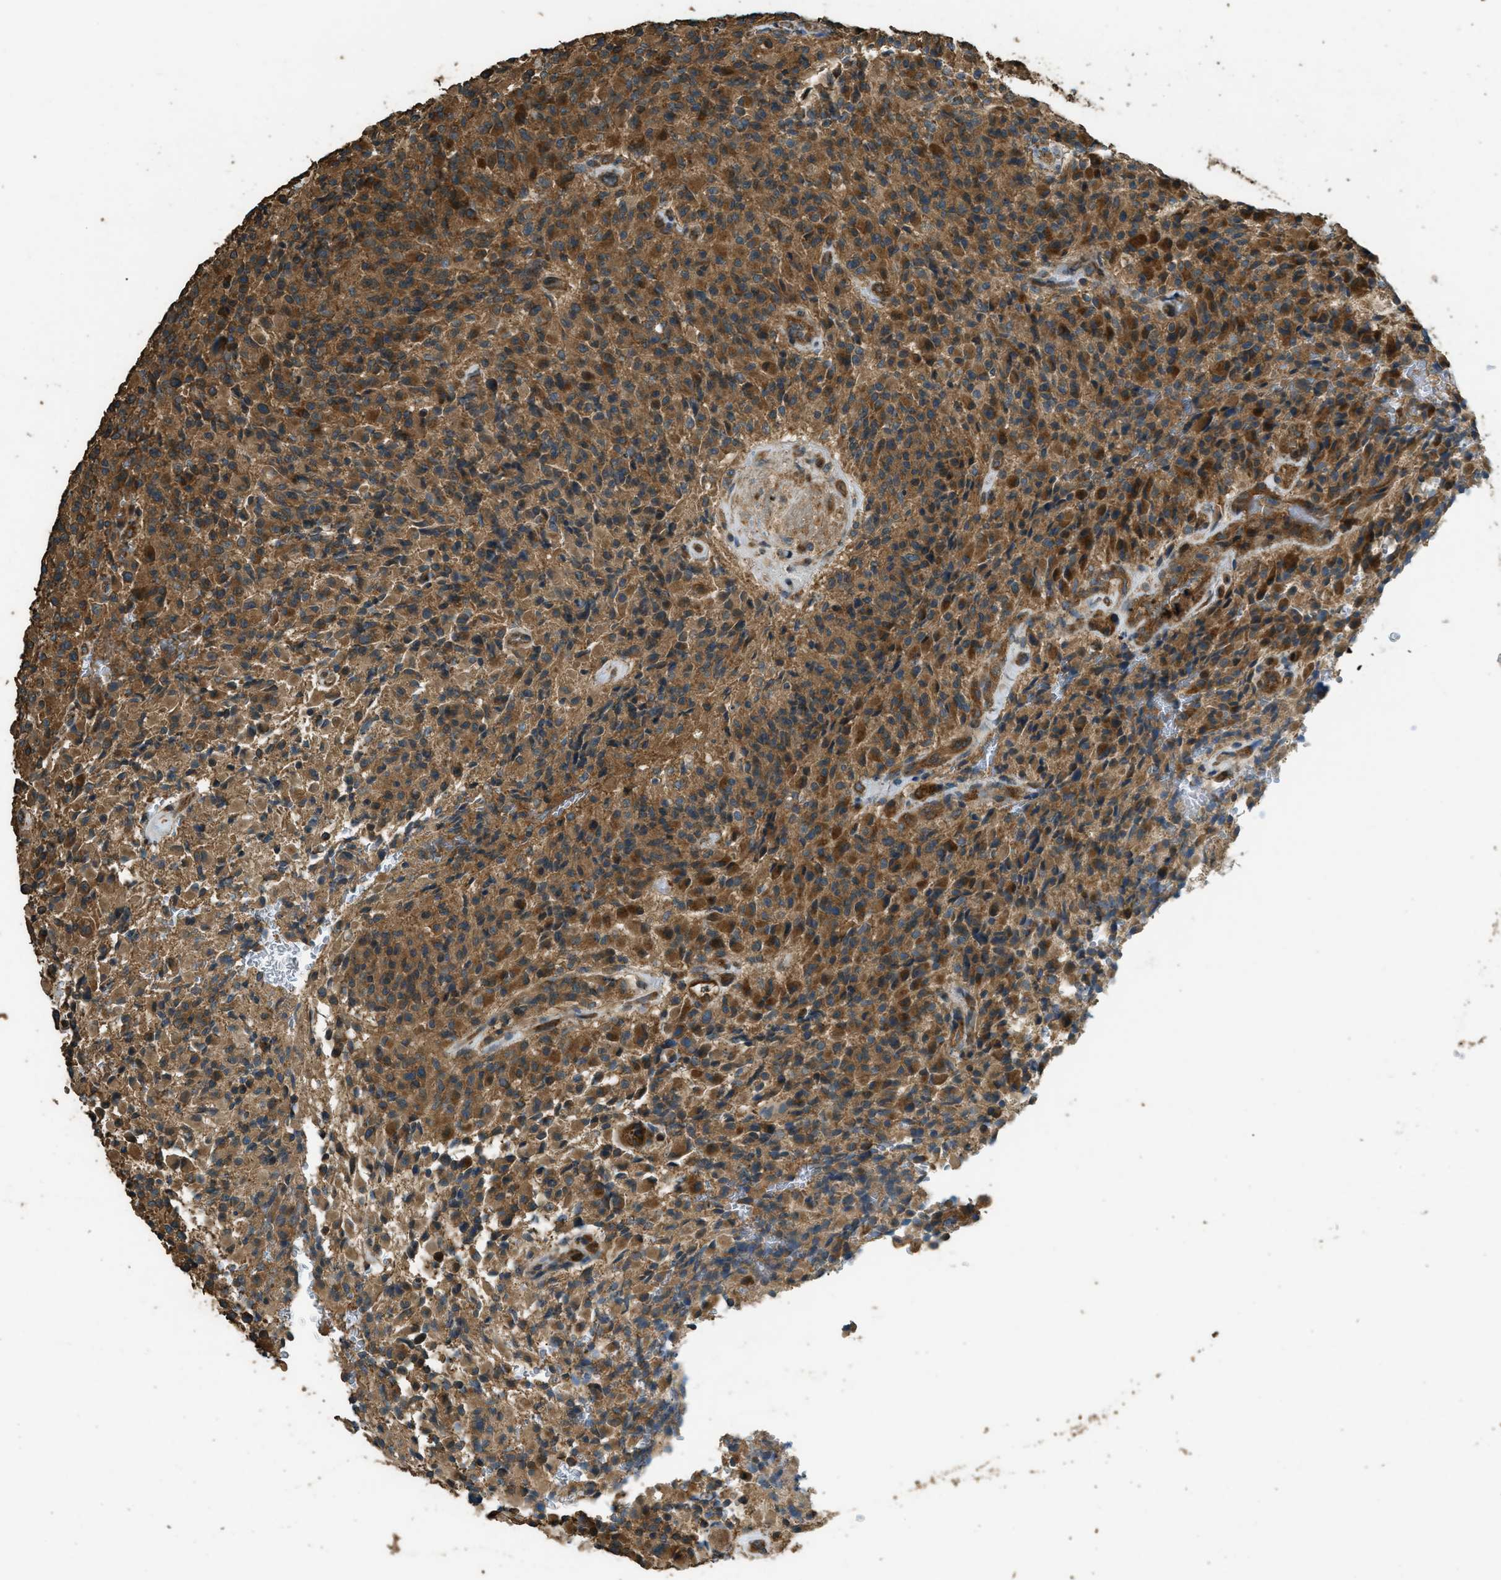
{"staining": {"intensity": "strong", "quantity": ">75%", "location": "cytoplasmic/membranous"}, "tissue": "glioma", "cell_type": "Tumor cells", "image_type": "cancer", "snomed": [{"axis": "morphology", "description": "Glioma, malignant, High grade"}, {"axis": "topography", "description": "Brain"}], "caption": "Immunohistochemistry micrograph of neoplastic tissue: glioma stained using IHC demonstrates high levels of strong protein expression localized specifically in the cytoplasmic/membranous of tumor cells, appearing as a cytoplasmic/membranous brown color.", "gene": "MARS1", "patient": {"sex": "male", "age": 71}}